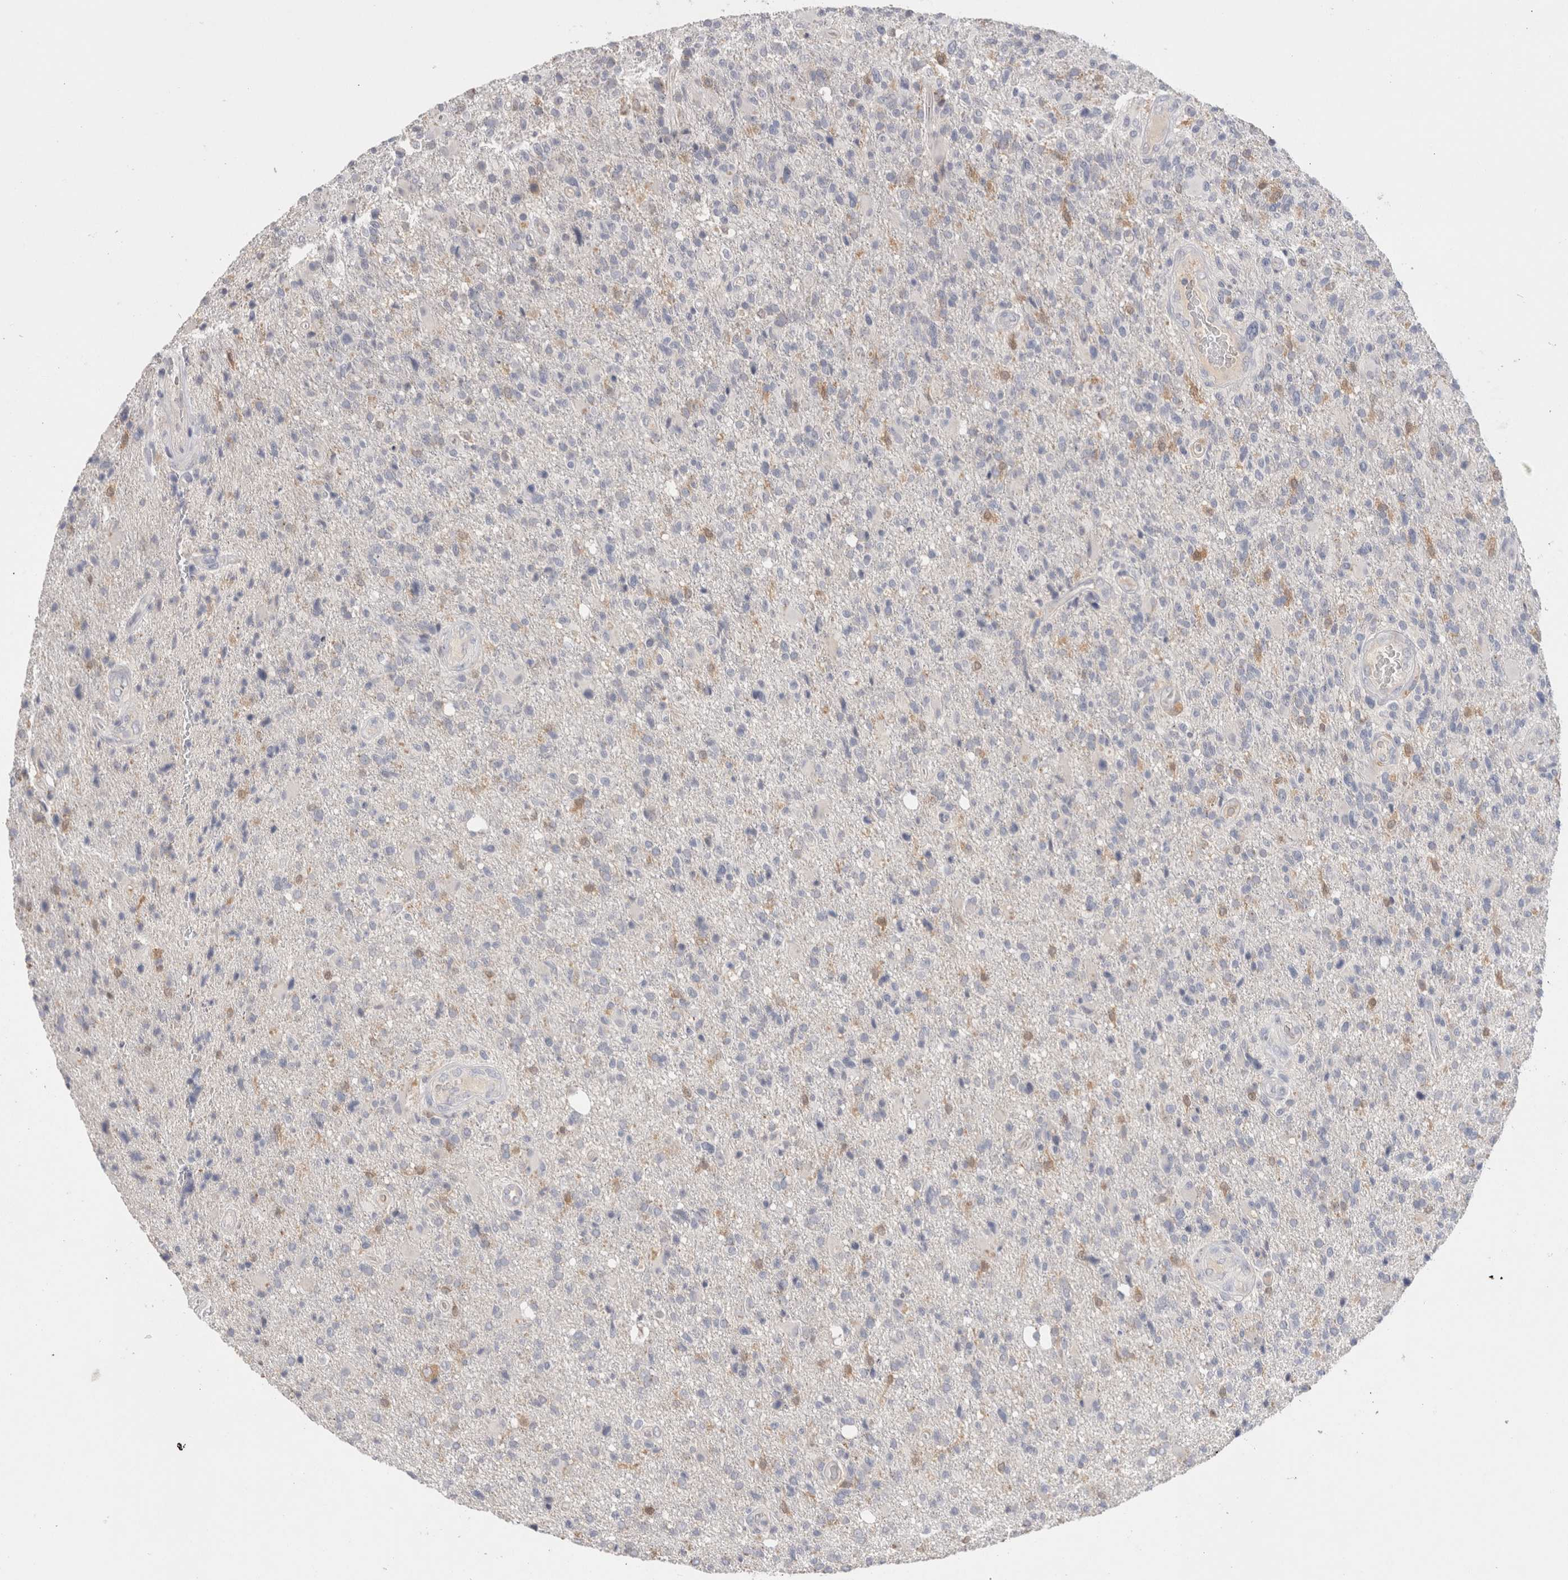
{"staining": {"intensity": "weak", "quantity": "<25%", "location": "cytoplasmic/membranous"}, "tissue": "glioma", "cell_type": "Tumor cells", "image_type": "cancer", "snomed": [{"axis": "morphology", "description": "Glioma, malignant, High grade"}, {"axis": "topography", "description": "Brain"}], "caption": "Image shows no protein expression in tumor cells of glioma tissue.", "gene": "HPGDS", "patient": {"sex": "male", "age": 72}}